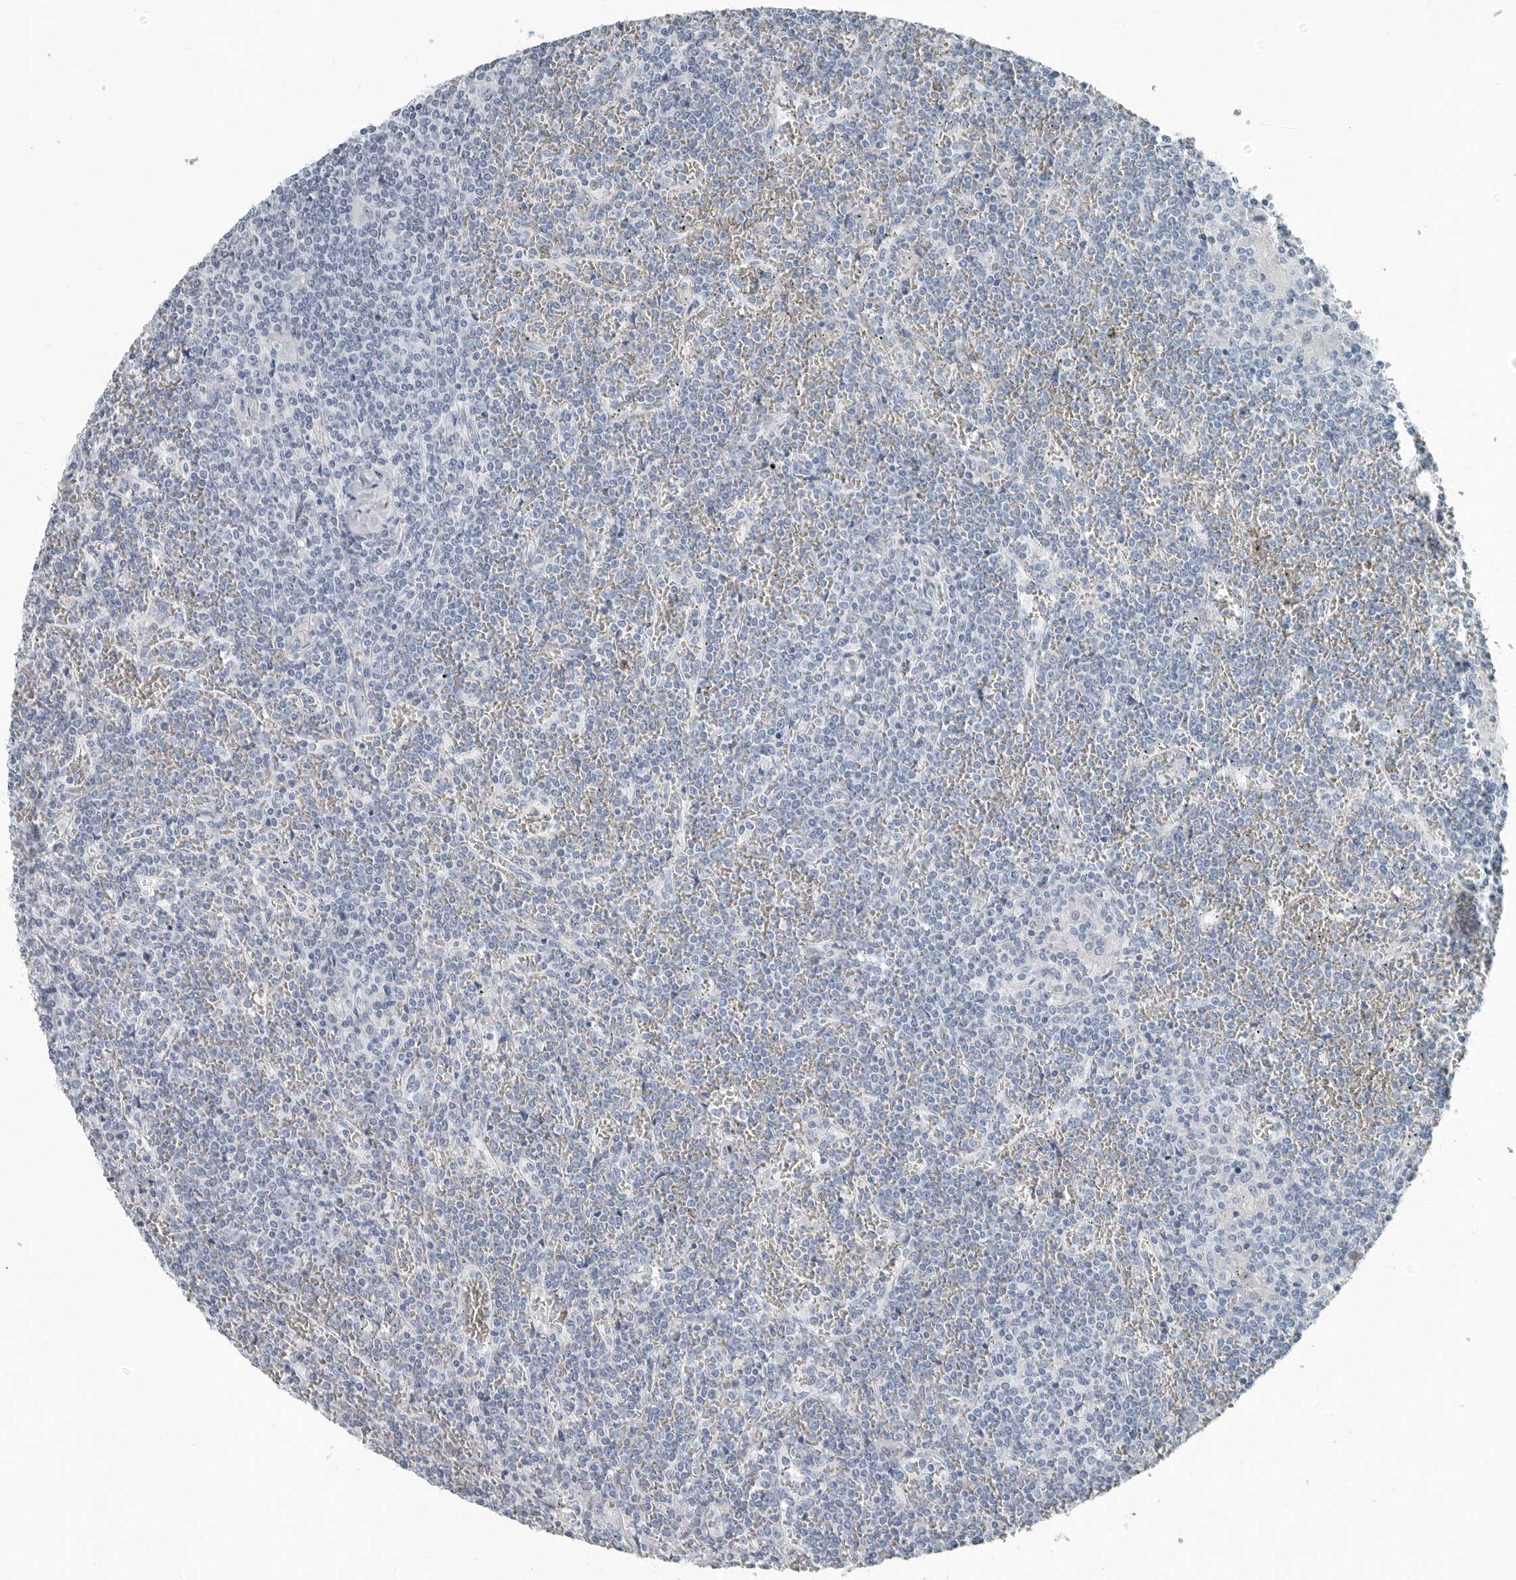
{"staining": {"intensity": "negative", "quantity": "none", "location": "none"}, "tissue": "lymphoma", "cell_type": "Tumor cells", "image_type": "cancer", "snomed": [{"axis": "morphology", "description": "Malignant lymphoma, non-Hodgkin's type, Low grade"}, {"axis": "topography", "description": "Spleen"}], "caption": "Human lymphoma stained for a protein using IHC displays no positivity in tumor cells.", "gene": "FABP6", "patient": {"sex": "female", "age": 19}}